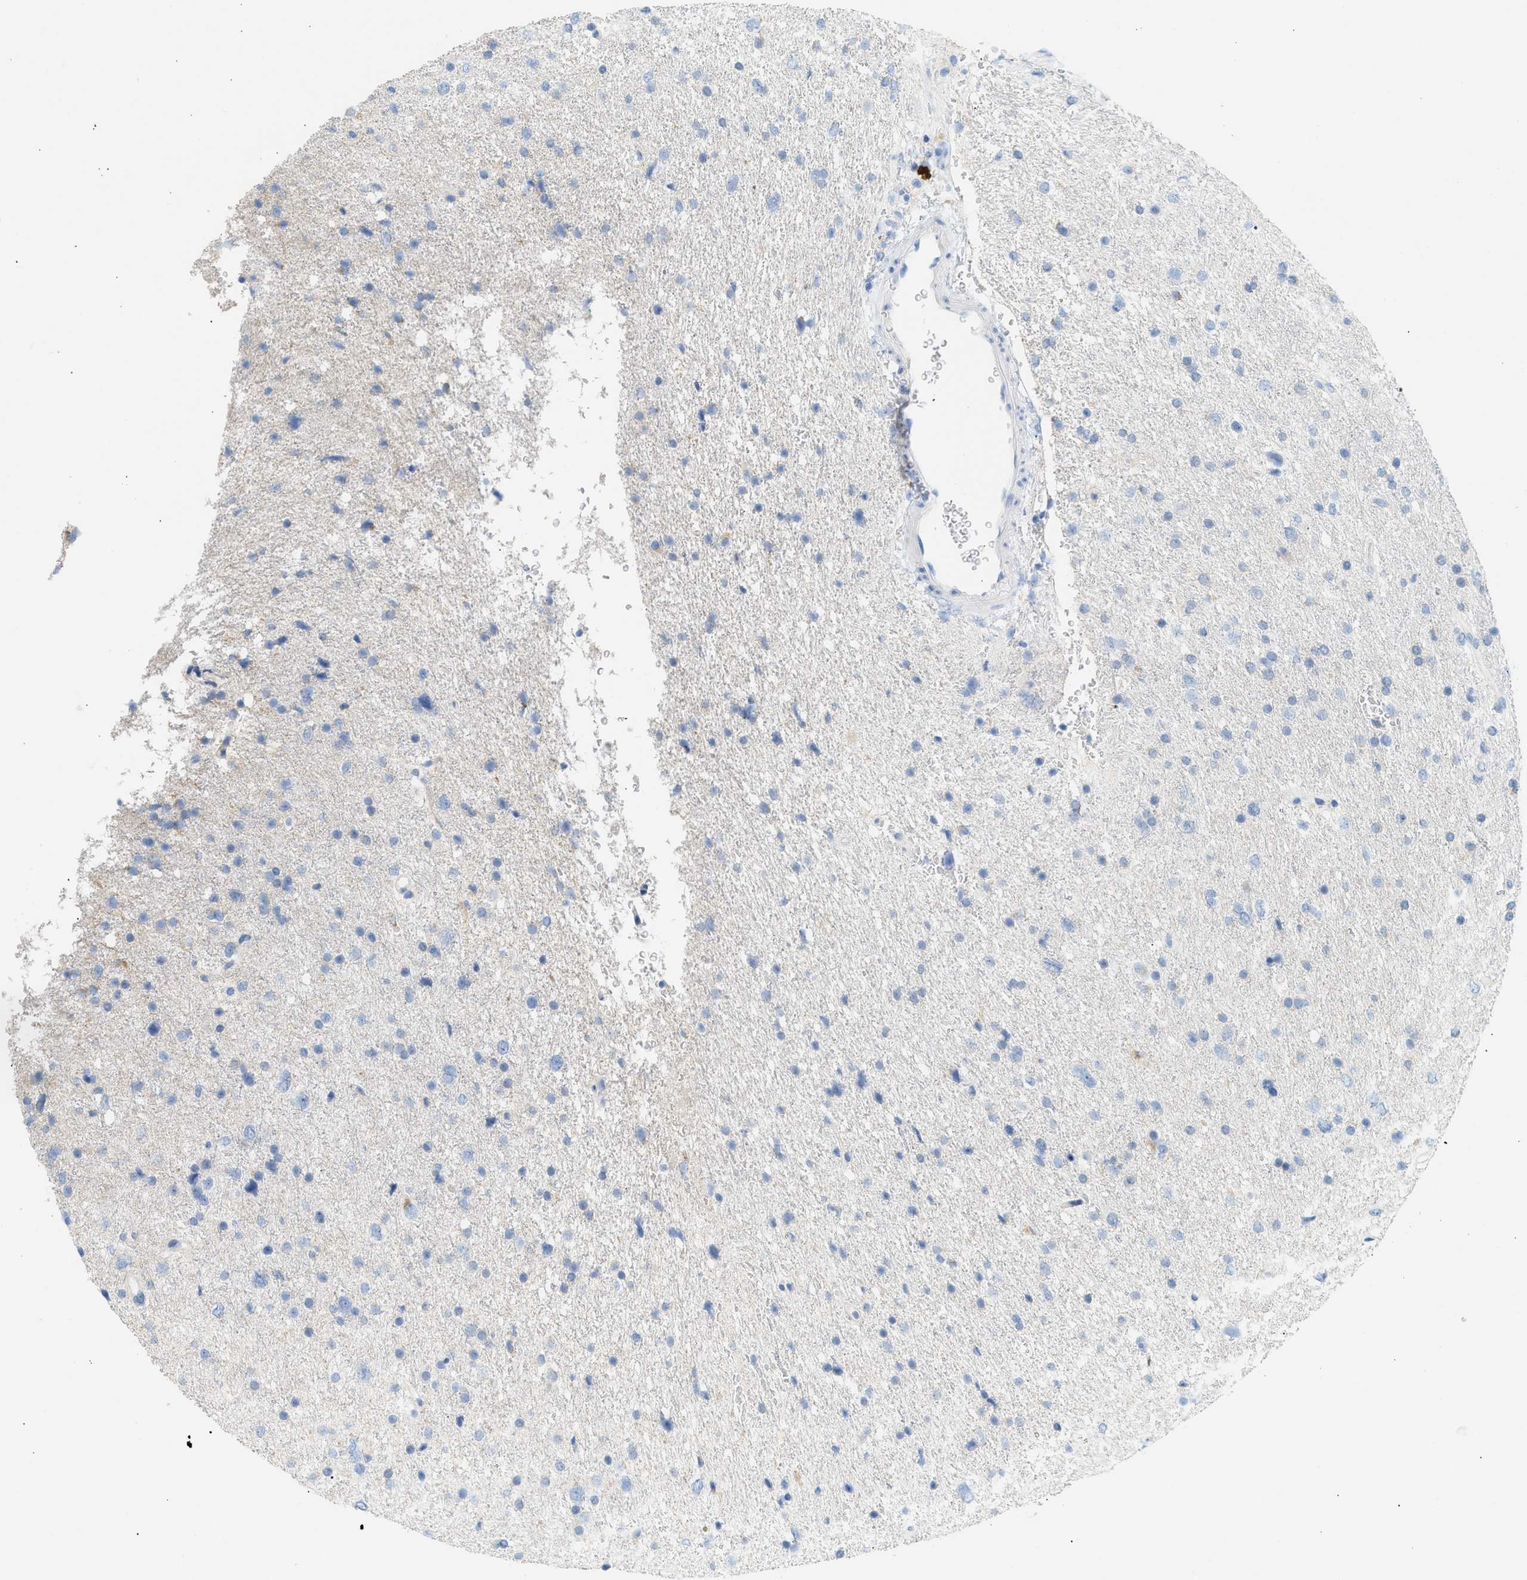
{"staining": {"intensity": "negative", "quantity": "none", "location": "none"}, "tissue": "glioma", "cell_type": "Tumor cells", "image_type": "cancer", "snomed": [{"axis": "morphology", "description": "Glioma, malignant, Low grade"}, {"axis": "topography", "description": "Brain"}], "caption": "Tumor cells show no significant expression in malignant glioma (low-grade).", "gene": "NDUFS8", "patient": {"sex": "female", "age": 37}}